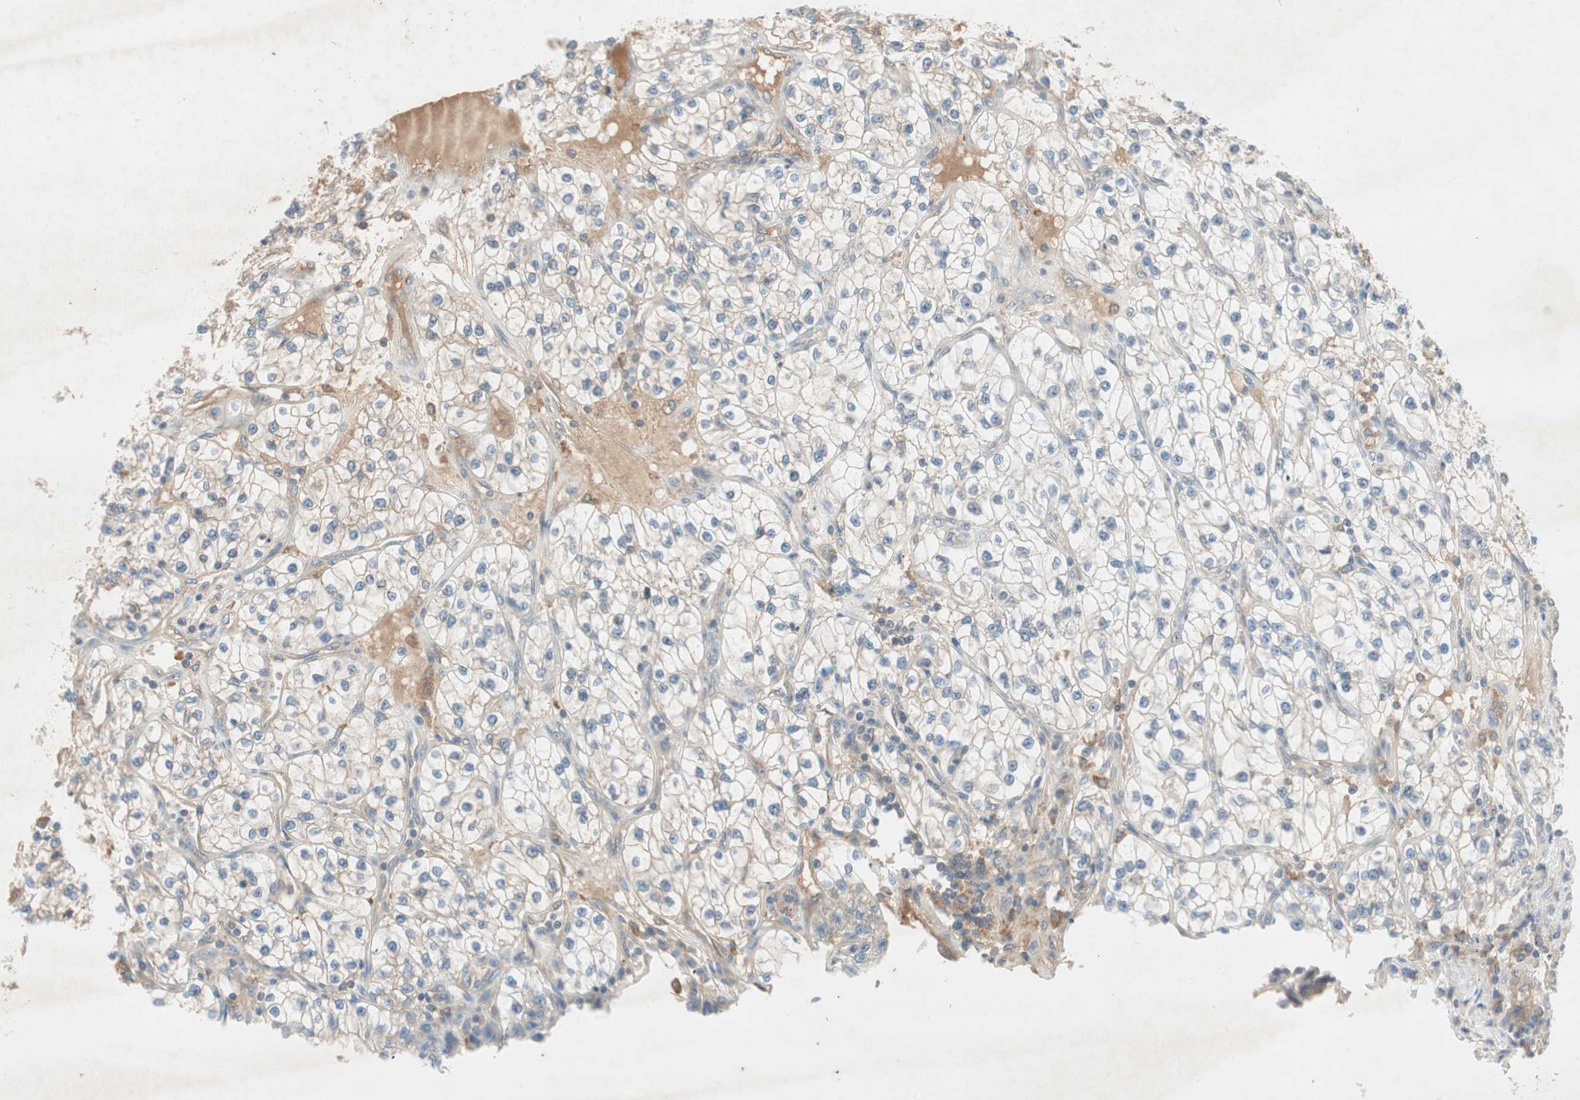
{"staining": {"intensity": "weak", "quantity": "<25%", "location": "cytoplasmic/membranous"}, "tissue": "renal cancer", "cell_type": "Tumor cells", "image_type": "cancer", "snomed": [{"axis": "morphology", "description": "Adenocarcinoma, NOS"}, {"axis": "topography", "description": "Kidney"}], "caption": "High magnification brightfield microscopy of renal cancer (adenocarcinoma) stained with DAB (brown) and counterstained with hematoxylin (blue): tumor cells show no significant positivity.", "gene": "RNGTT", "patient": {"sex": "female", "age": 57}}